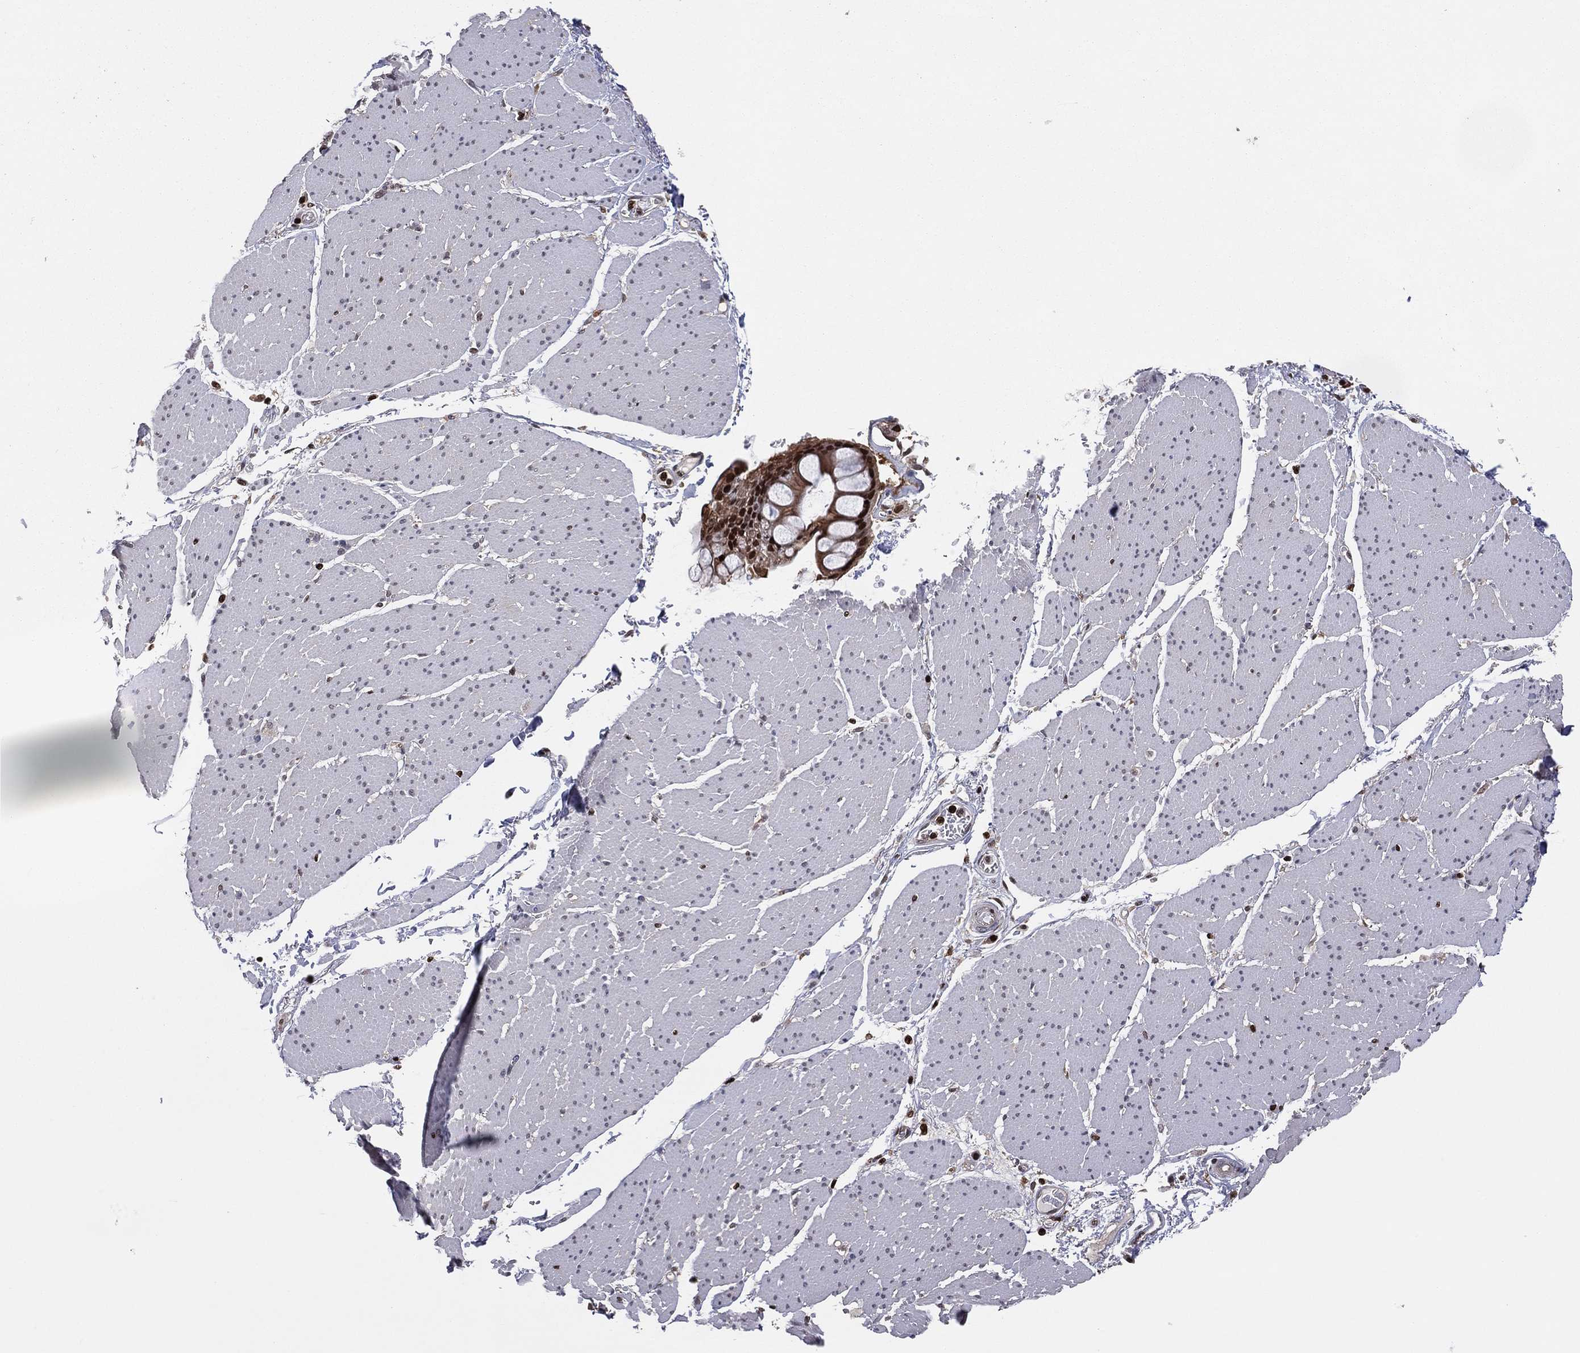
{"staining": {"intensity": "negative", "quantity": "none", "location": "none"}, "tissue": "smooth muscle", "cell_type": "Smooth muscle cells", "image_type": "normal", "snomed": [{"axis": "morphology", "description": "Normal tissue, NOS"}, {"axis": "topography", "description": "Smooth muscle"}, {"axis": "topography", "description": "Anal"}], "caption": "This is an IHC photomicrograph of normal human smooth muscle. There is no staining in smooth muscle cells.", "gene": "PSMA1", "patient": {"sex": "male", "age": 83}}